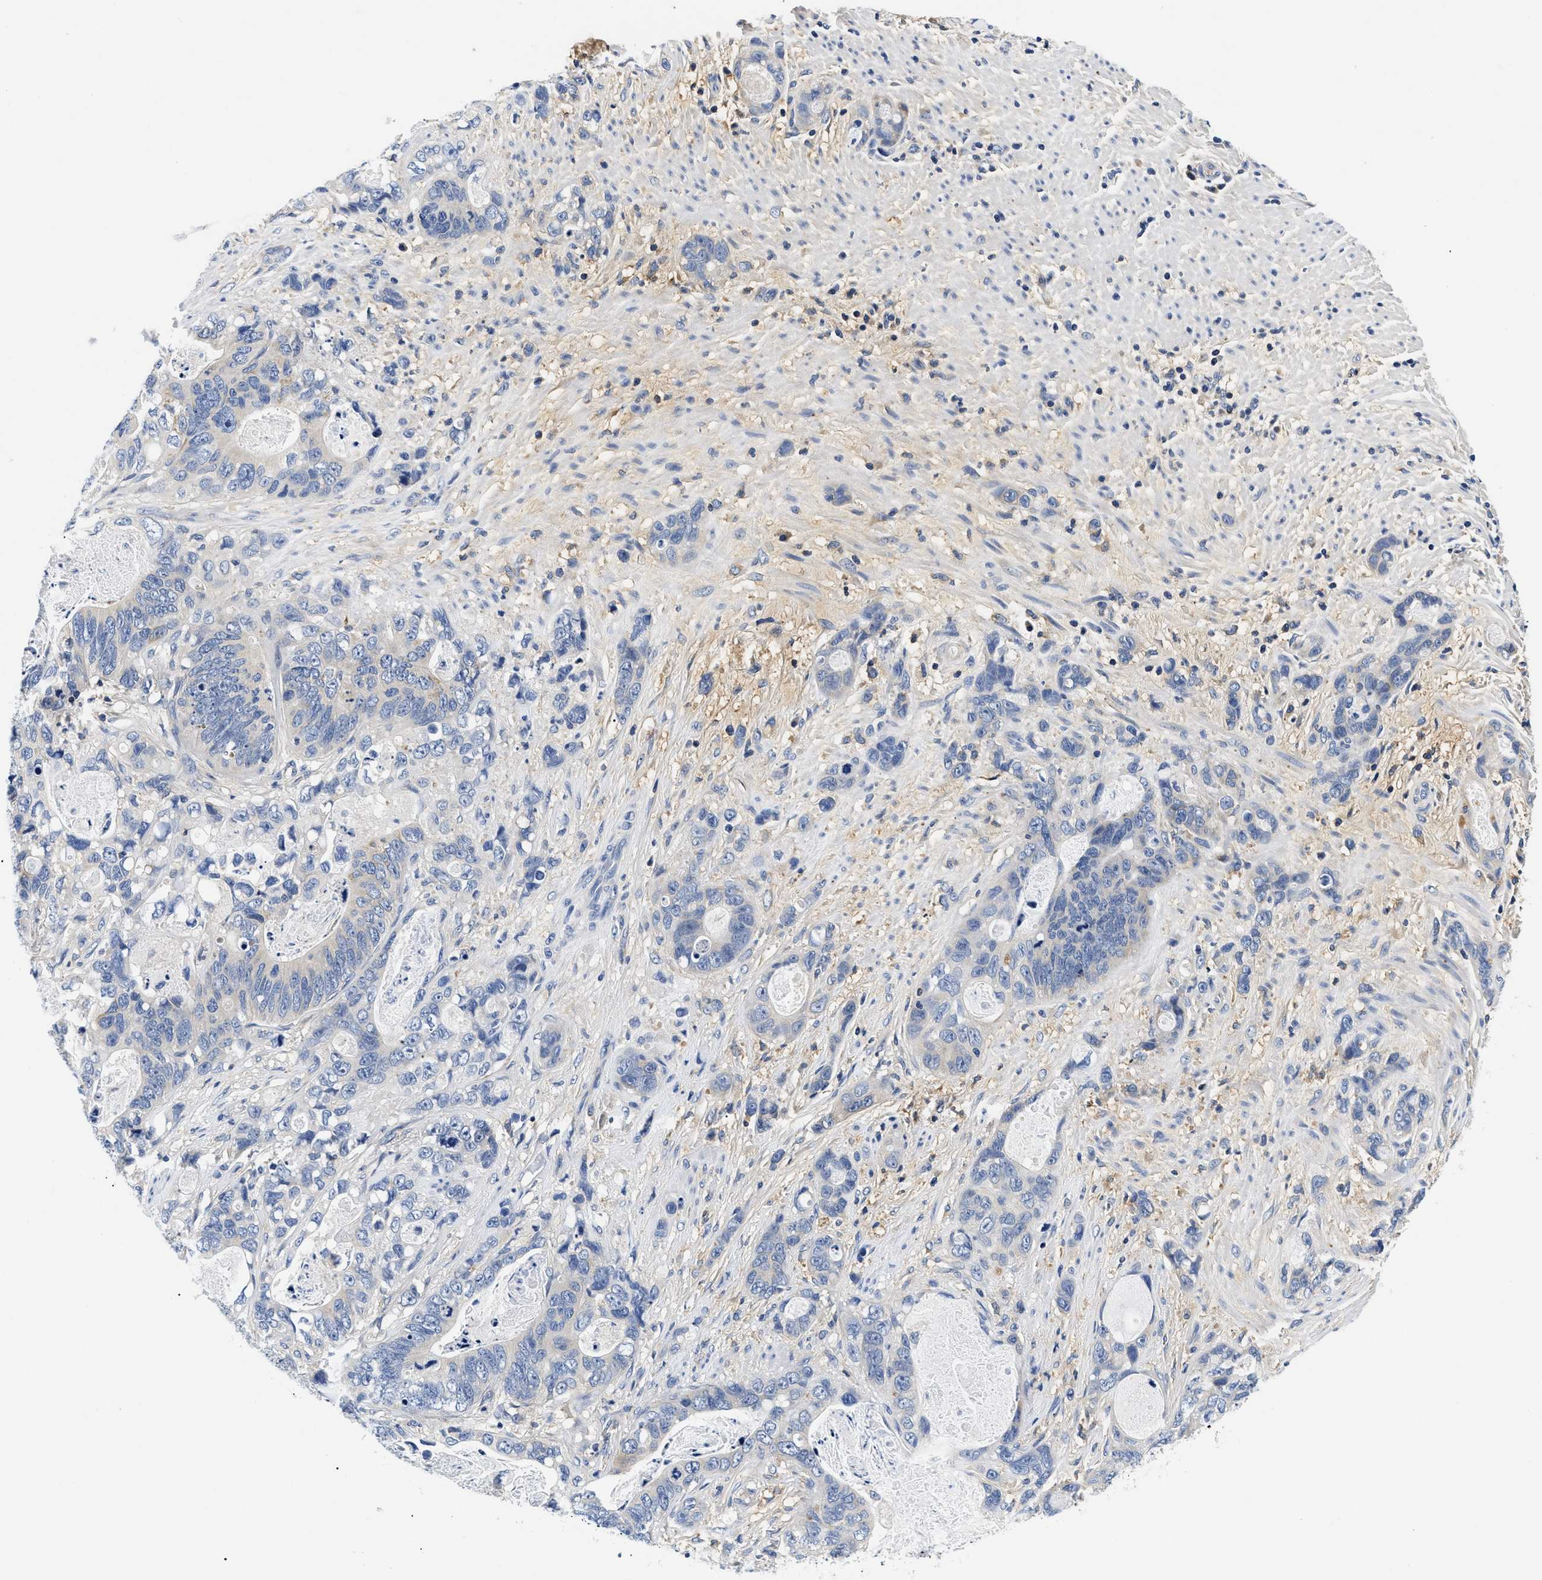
{"staining": {"intensity": "negative", "quantity": "none", "location": "none"}, "tissue": "stomach cancer", "cell_type": "Tumor cells", "image_type": "cancer", "snomed": [{"axis": "morphology", "description": "Normal tissue, NOS"}, {"axis": "morphology", "description": "Adenocarcinoma, NOS"}, {"axis": "topography", "description": "Stomach"}], "caption": "Immunohistochemistry image of neoplastic tissue: human stomach cancer stained with DAB exhibits no significant protein positivity in tumor cells.", "gene": "MEA1", "patient": {"sex": "female", "age": 89}}